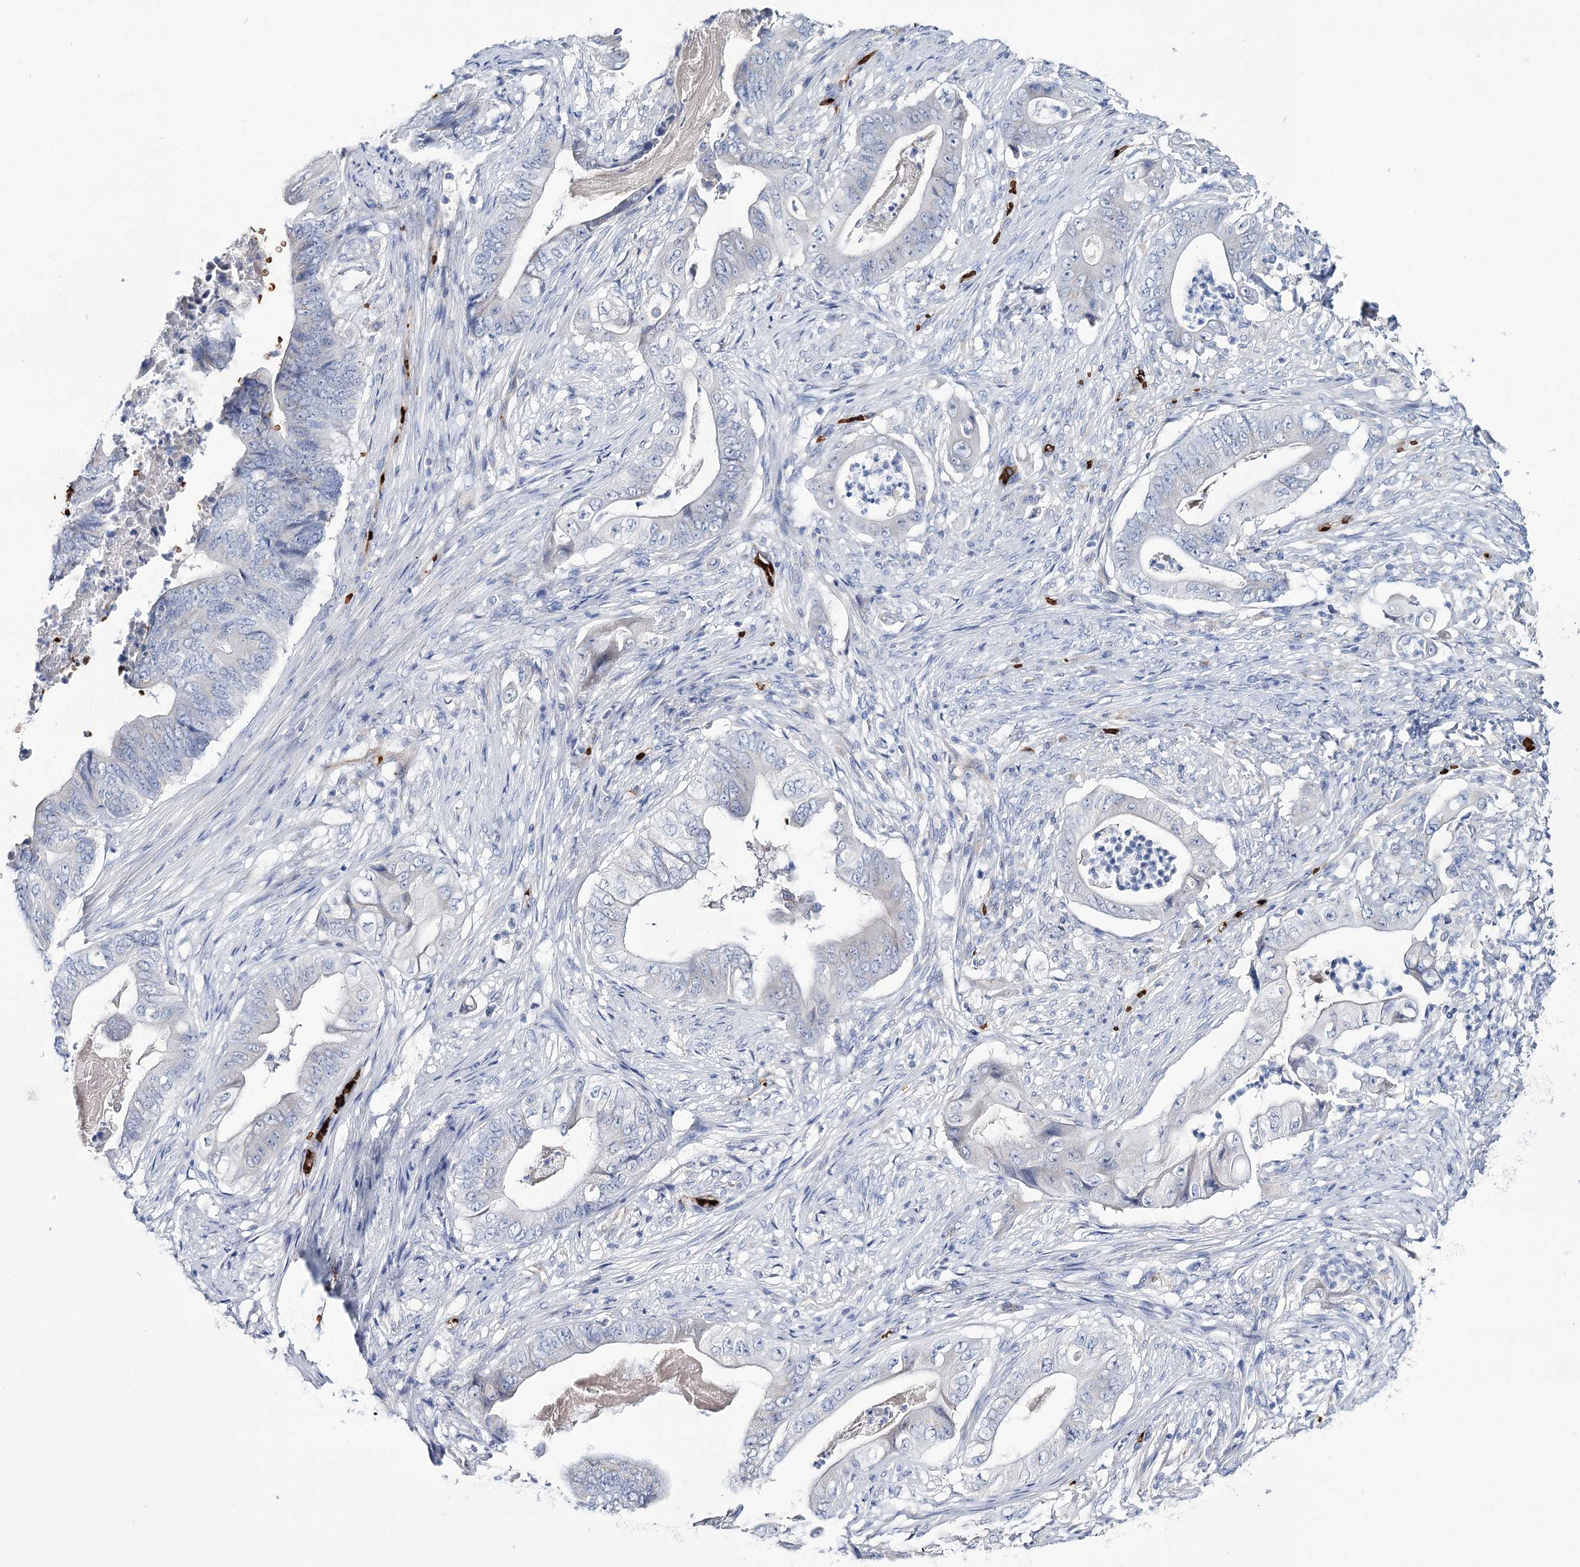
{"staining": {"intensity": "negative", "quantity": "none", "location": "none"}, "tissue": "stomach cancer", "cell_type": "Tumor cells", "image_type": "cancer", "snomed": [{"axis": "morphology", "description": "Adenocarcinoma, NOS"}, {"axis": "topography", "description": "Stomach"}], "caption": "High magnification brightfield microscopy of stomach adenocarcinoma stained with DAB (brown) and counterstained with hematoxylin (blue): tumor cells show no significant positivity.", "gene": "GBF1", "patient": {"sex": "female", "age": 73}}